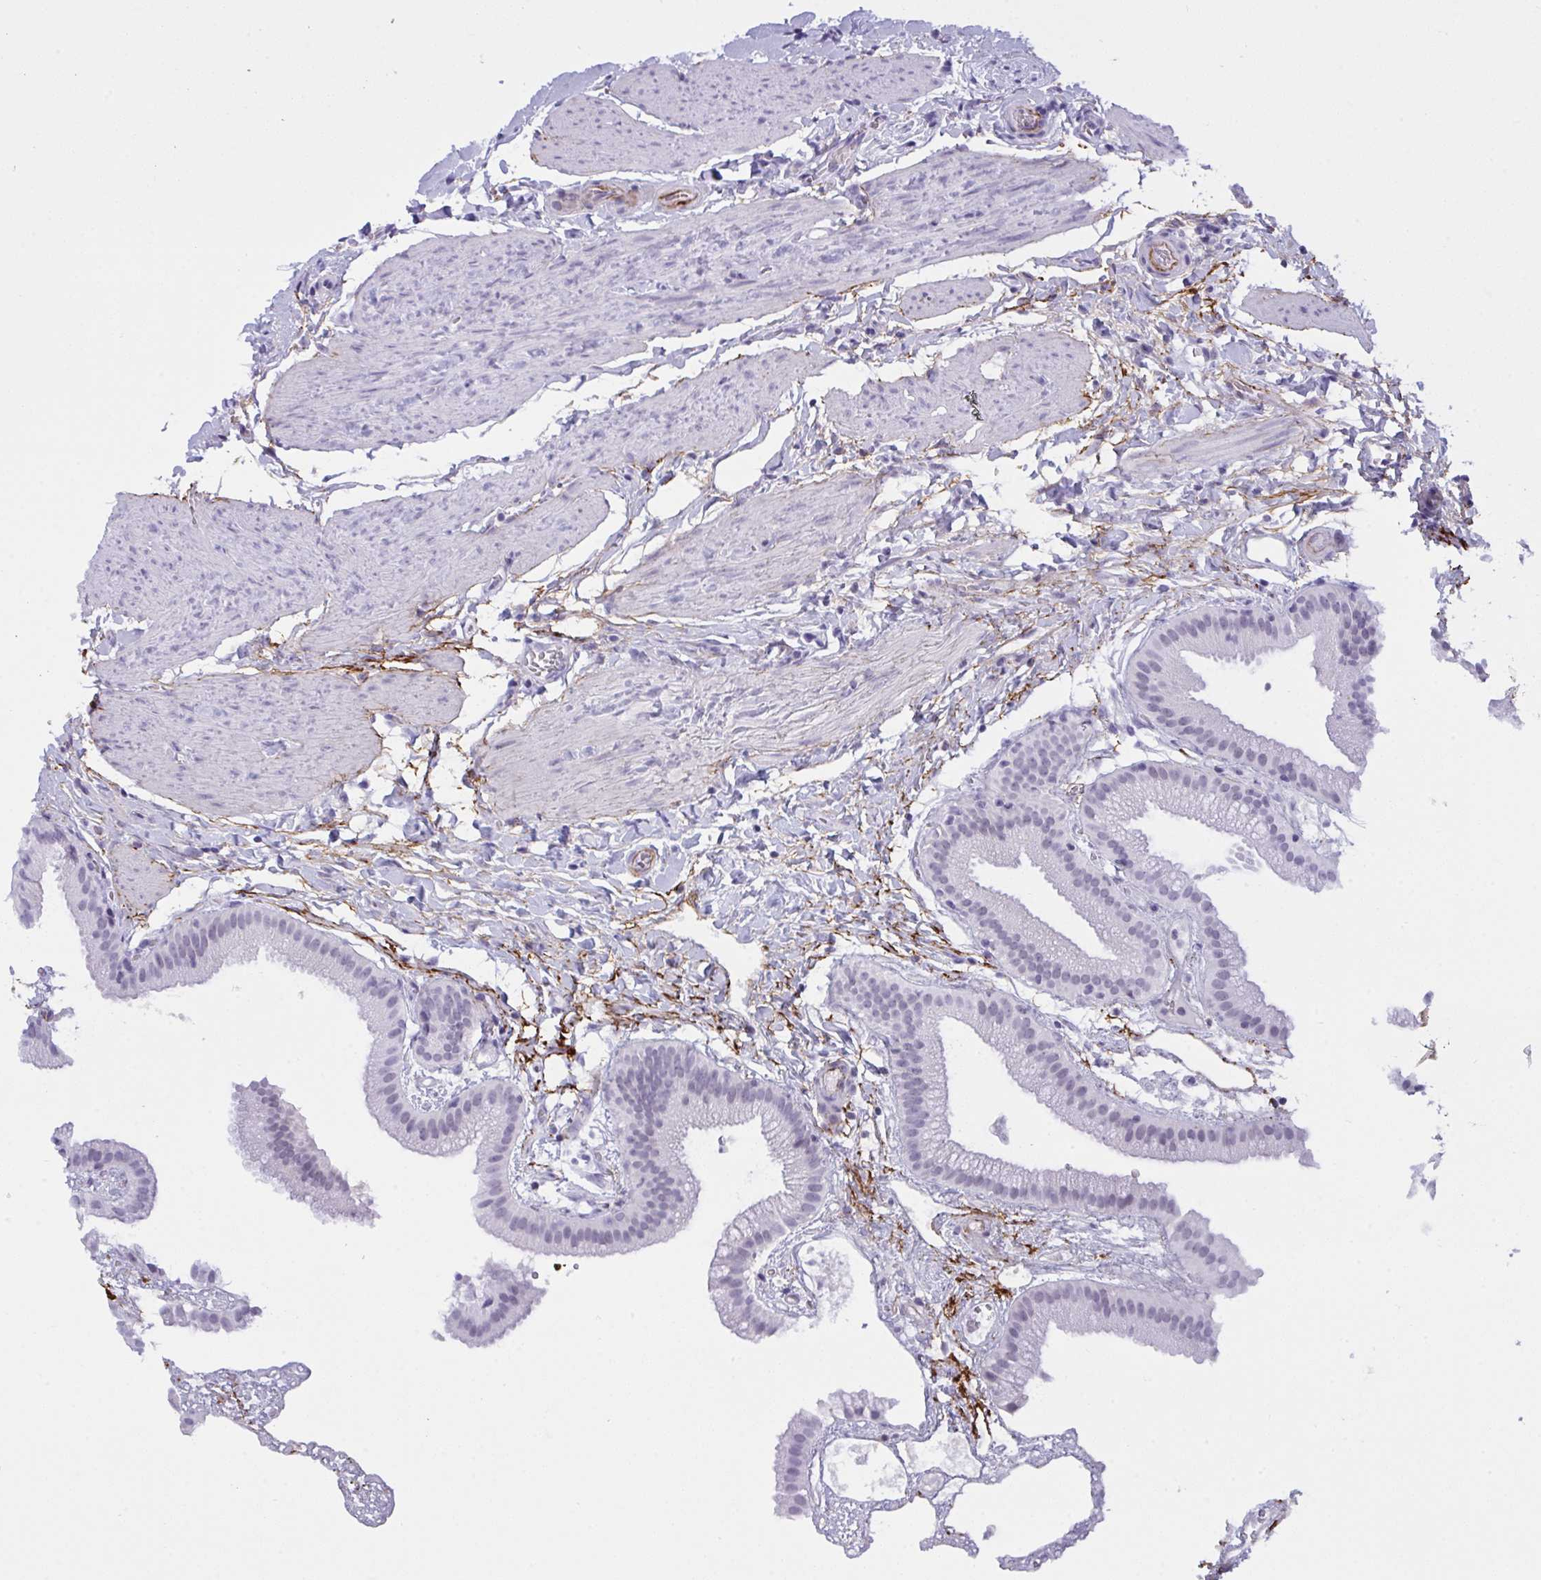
{"staining": {"intensity": "negative", "quantity": "none", "location": "none"}, "tissue": "gallbladder", "cell_type": "Glandular cells", "image_type": "normal", "snomed": [{"axis": "morphology", "description": "Normal tissue, NOS"}, {"axis": "topography", "description": "Gallbladder"}], "caption": "Immunohistochemistry (IHC) of benign human gallbladder exhibits no expression in glandular cells. Brightfield microscopy of immunohistochemistry (IHC) stained with DAB (brown) and hematoxylin (blue), captured at high magnification.", "gene": "ELN", "patient": {"sex": "female", "age": 63}}